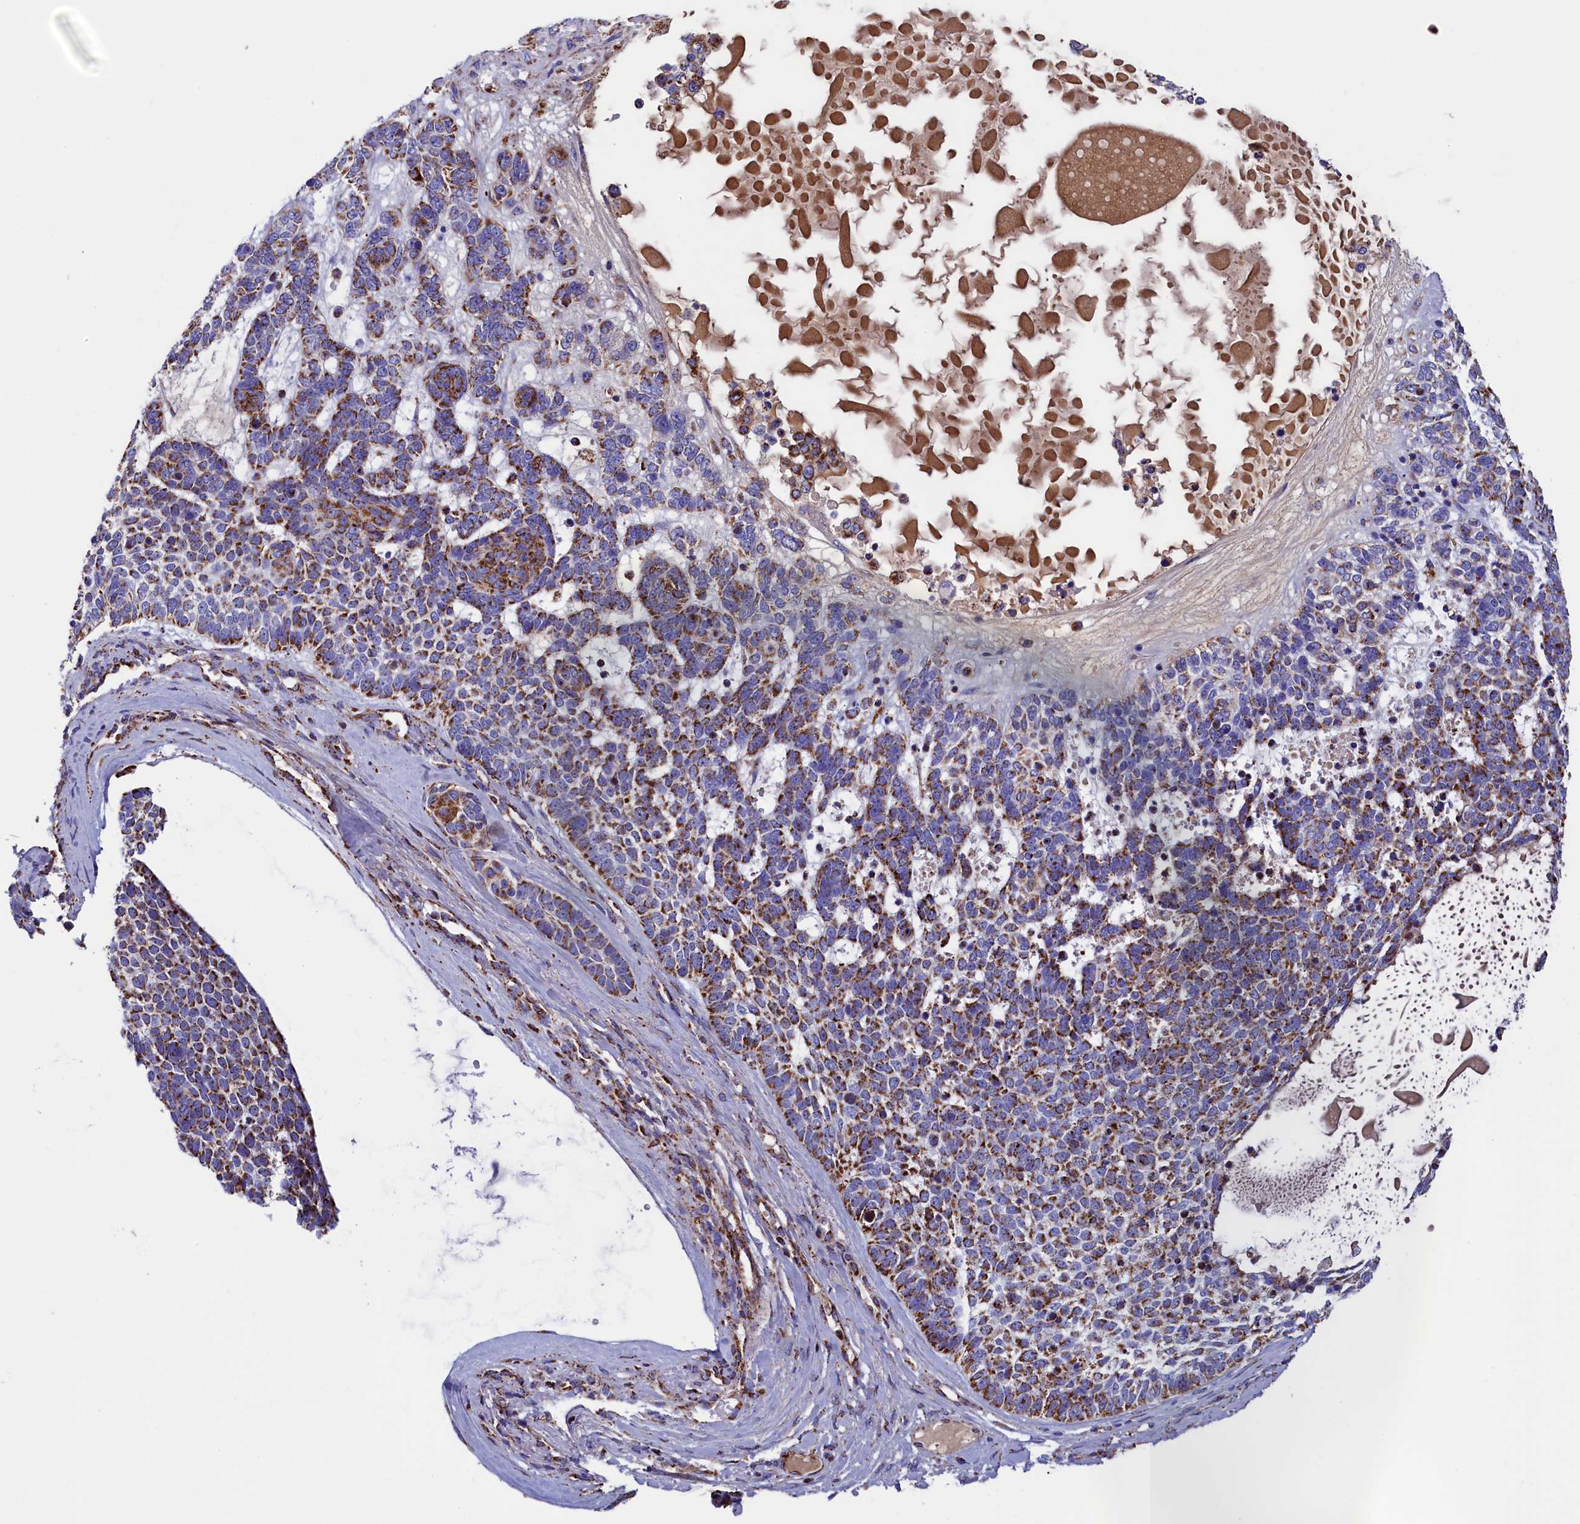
{"staining": {"intensity": "strong", "quantity": ">75%", "location": "cytoplasmic/membranous"}, "tissue": "skin cancer", "cell_type": "Tumor cells", "image_type": "cancer", "snomed": [{"axis": "morphology", "description": "Basal cell carcinoma"}, {"axis": "topography", "description": "Skin"}], "caption": "Basal cell carcinoma (skin) stained with immunohistochemistry (IHC) shows strong cytoplasmic/membranous staining in approximately >75% of tumor cells.", "gene": "SLC39A3", "patient": {"sex": "female", "age": 81}}